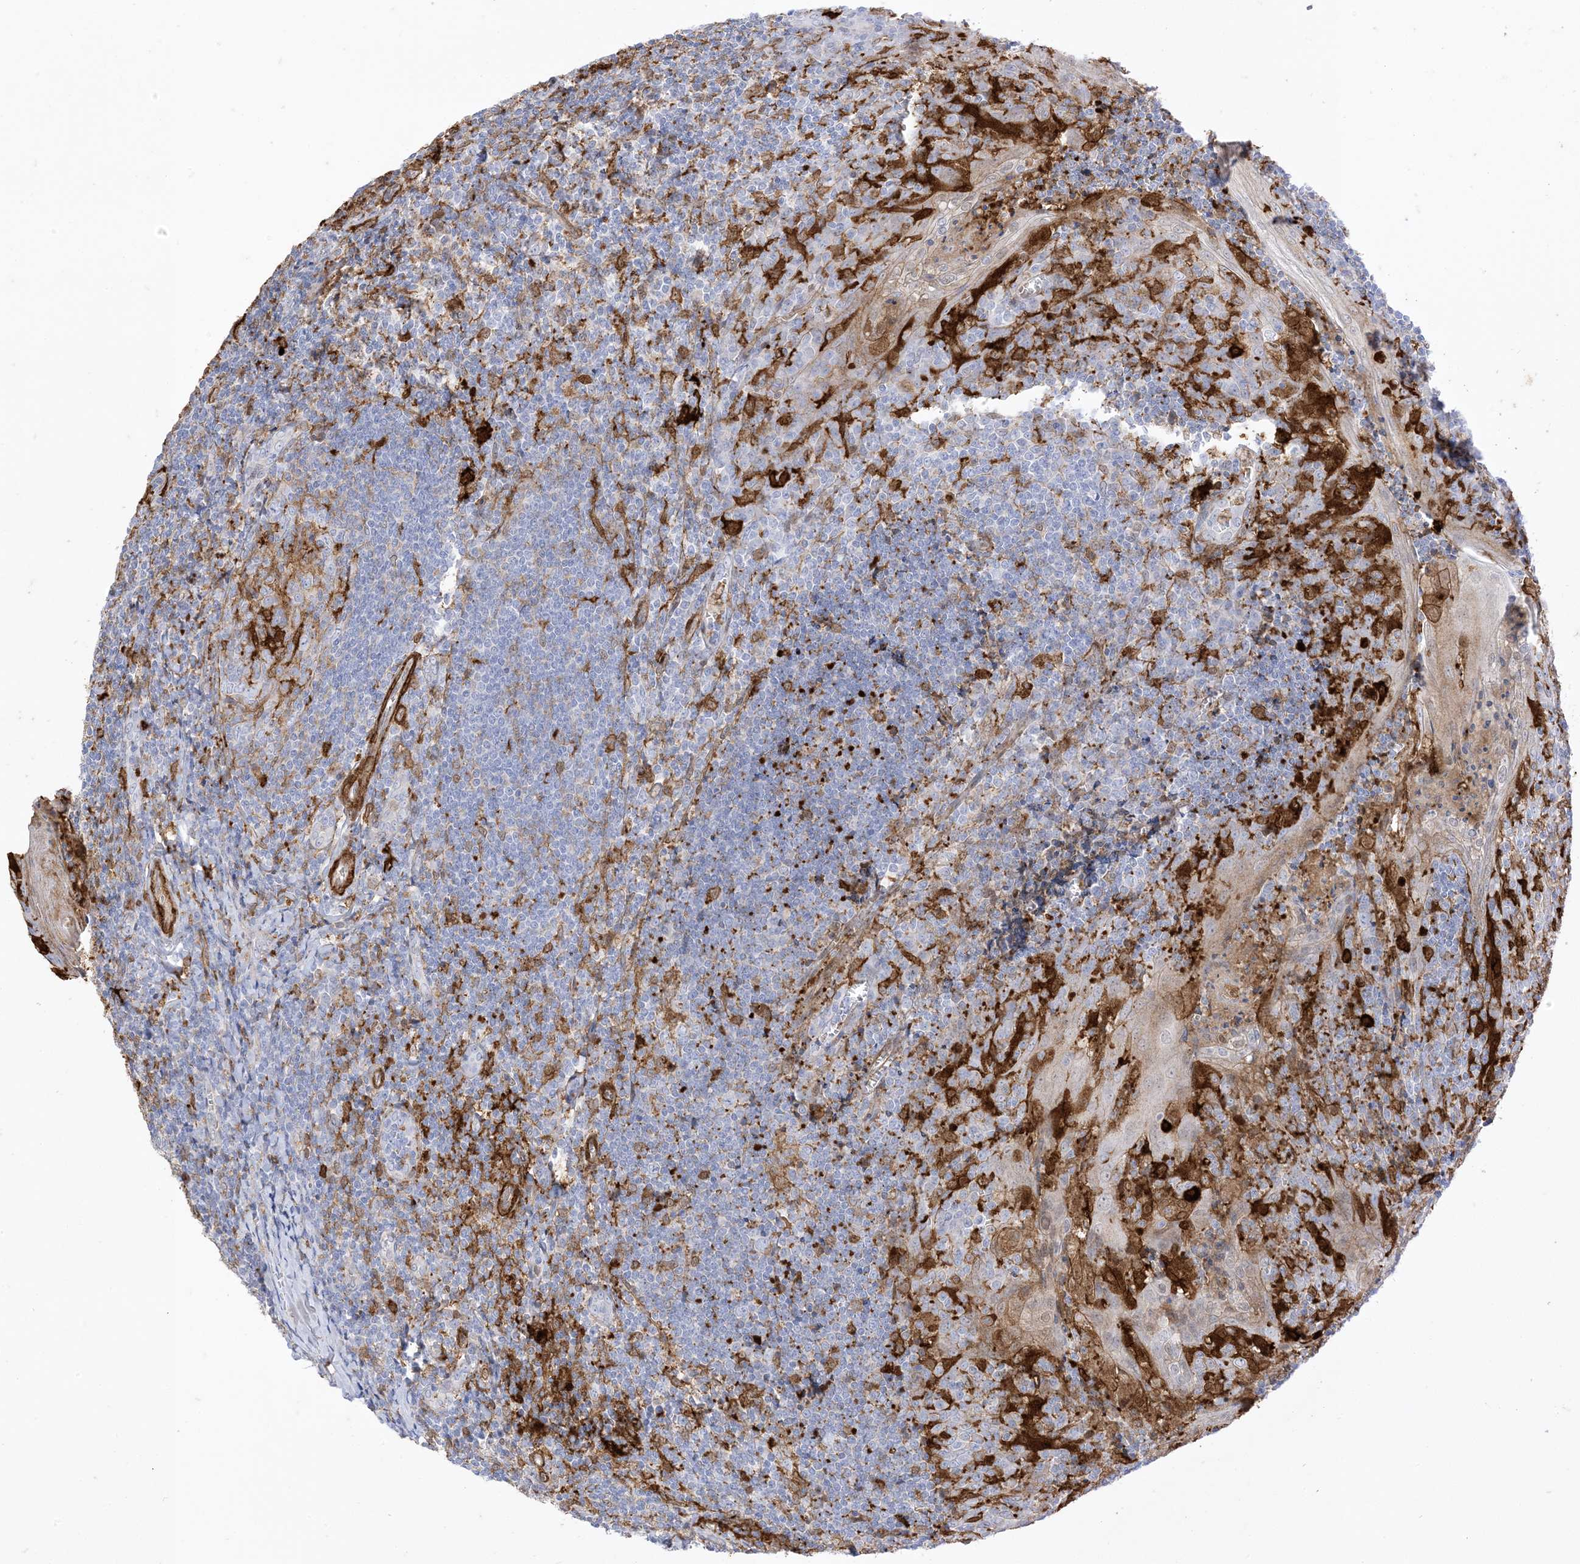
{"staining": {"intensity": "moderate", "quantity": "<25%", "location": "cytoplasmic/membranous"}, "tissue": "tonsil", "cell_type": "Germinal center cells", "image_type": "normal", "snomed": [{"axis": "morphology", "description": "Normal tissue, NOS"}, {"axis": "topography", "description": "Tonsil"}], "caption": "A high-resolution image shows immunohistochemistry staining of benign tonsil, which exhibits moderate cytoplasmic/membranous expression in approximately <25% of germinal center cells.", "gene": "GSN", "patient": {"sex": "male", "age": 27}}